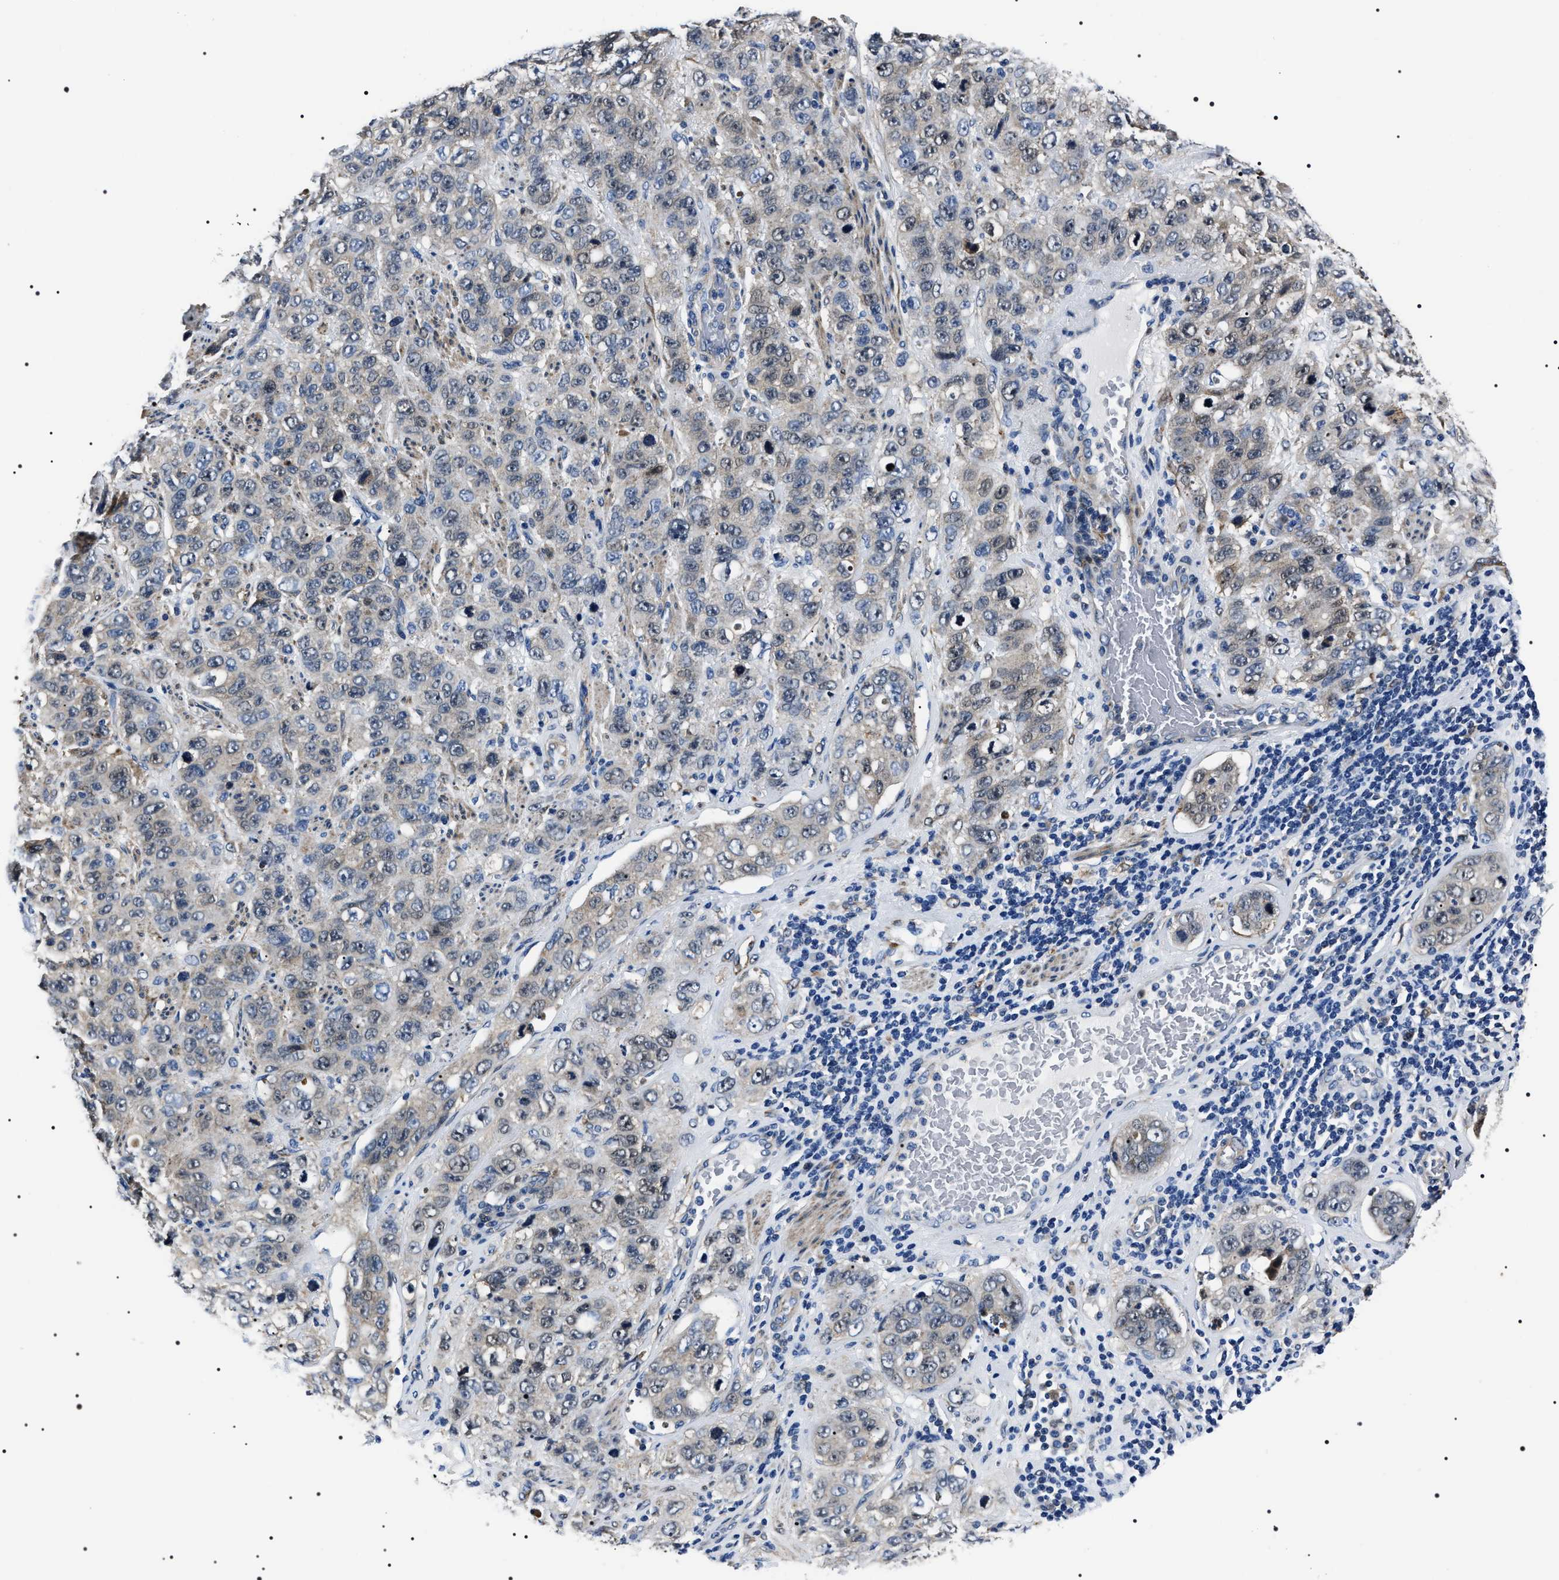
{"staining": {"intensity": "moderate", "quantity": "<25%", "location": "cytoplasmic/membranous,nuclear"}, "tissue": "stomach cancer", "cell_type": "Tumor cells", "image_type": "cancer", "snomed": [{"axis": "morphology", "description": "Adenocarcinoma, NOS"}, {"axis": "topography", "description": "Stomach"}], "caption": "Immunohistochemistry (IHC) photomicrograph of neoplastic tissue: adenocarcinoma (stomach) stained using immunohistochemistry reveals low levels of moderate protein expression localized specifically in the cytoplasmic/membranous and nuclear of tumor cells, appearing as a cytoplasmic/membranous and nuclear brown color.", "gene": "BAG2", "patient": {"sex": "male", "age": 48}}